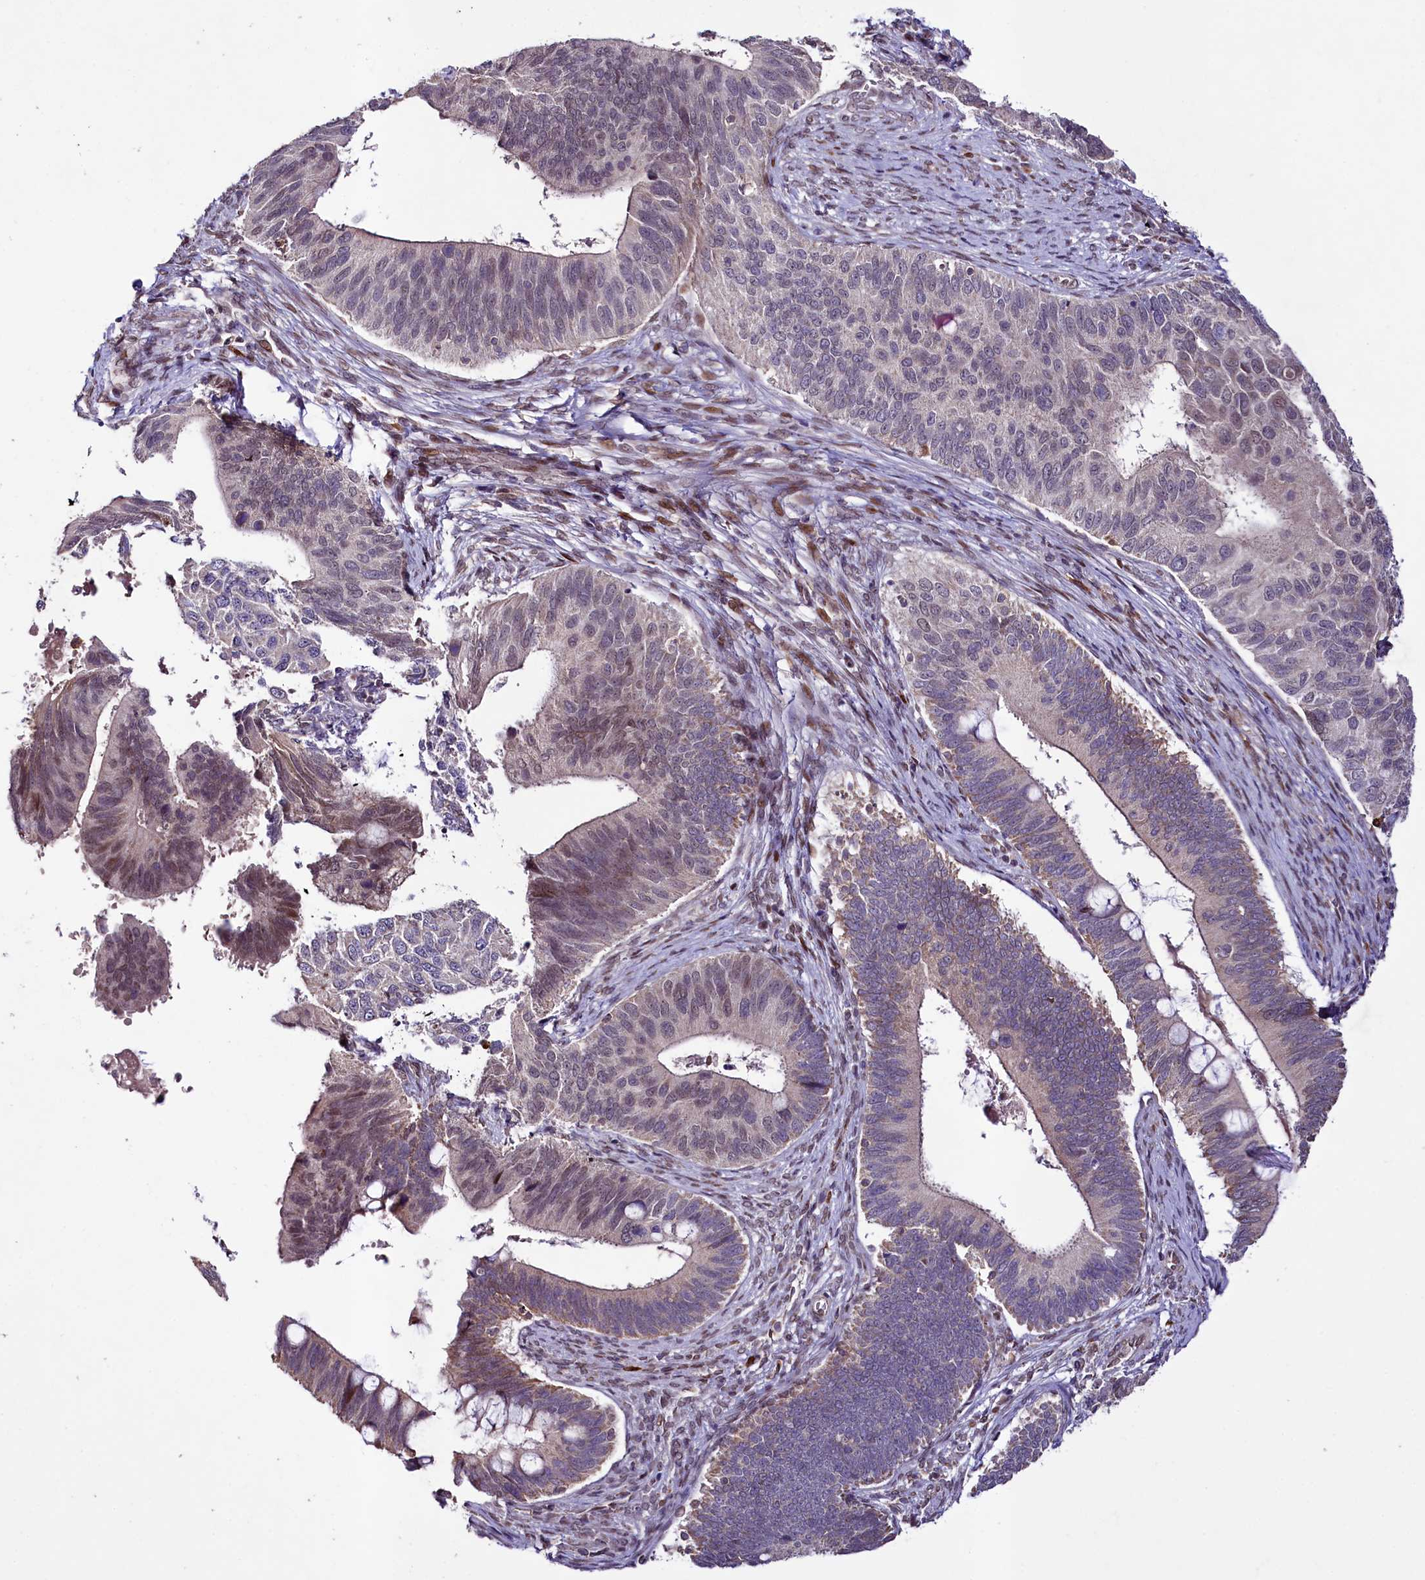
{"staining": {"intensity": "weak", "quantity": "<25%", "location": "nuclear"}, "tissue": "cervical cancer", "cell_type": "Tumor cells", "image_type": "cancer", "snomed": [{"axis": "morphology", "description": "Adenocarcinoma, NOS"}, {"axis": "topography", "description": "Cervix"}], "caption": "Tumor cells are negative for brown protein staining in cervical adenocarcinoma.", "gene": "ZNF226", "patient": {"sex": "female", "age": 42}}